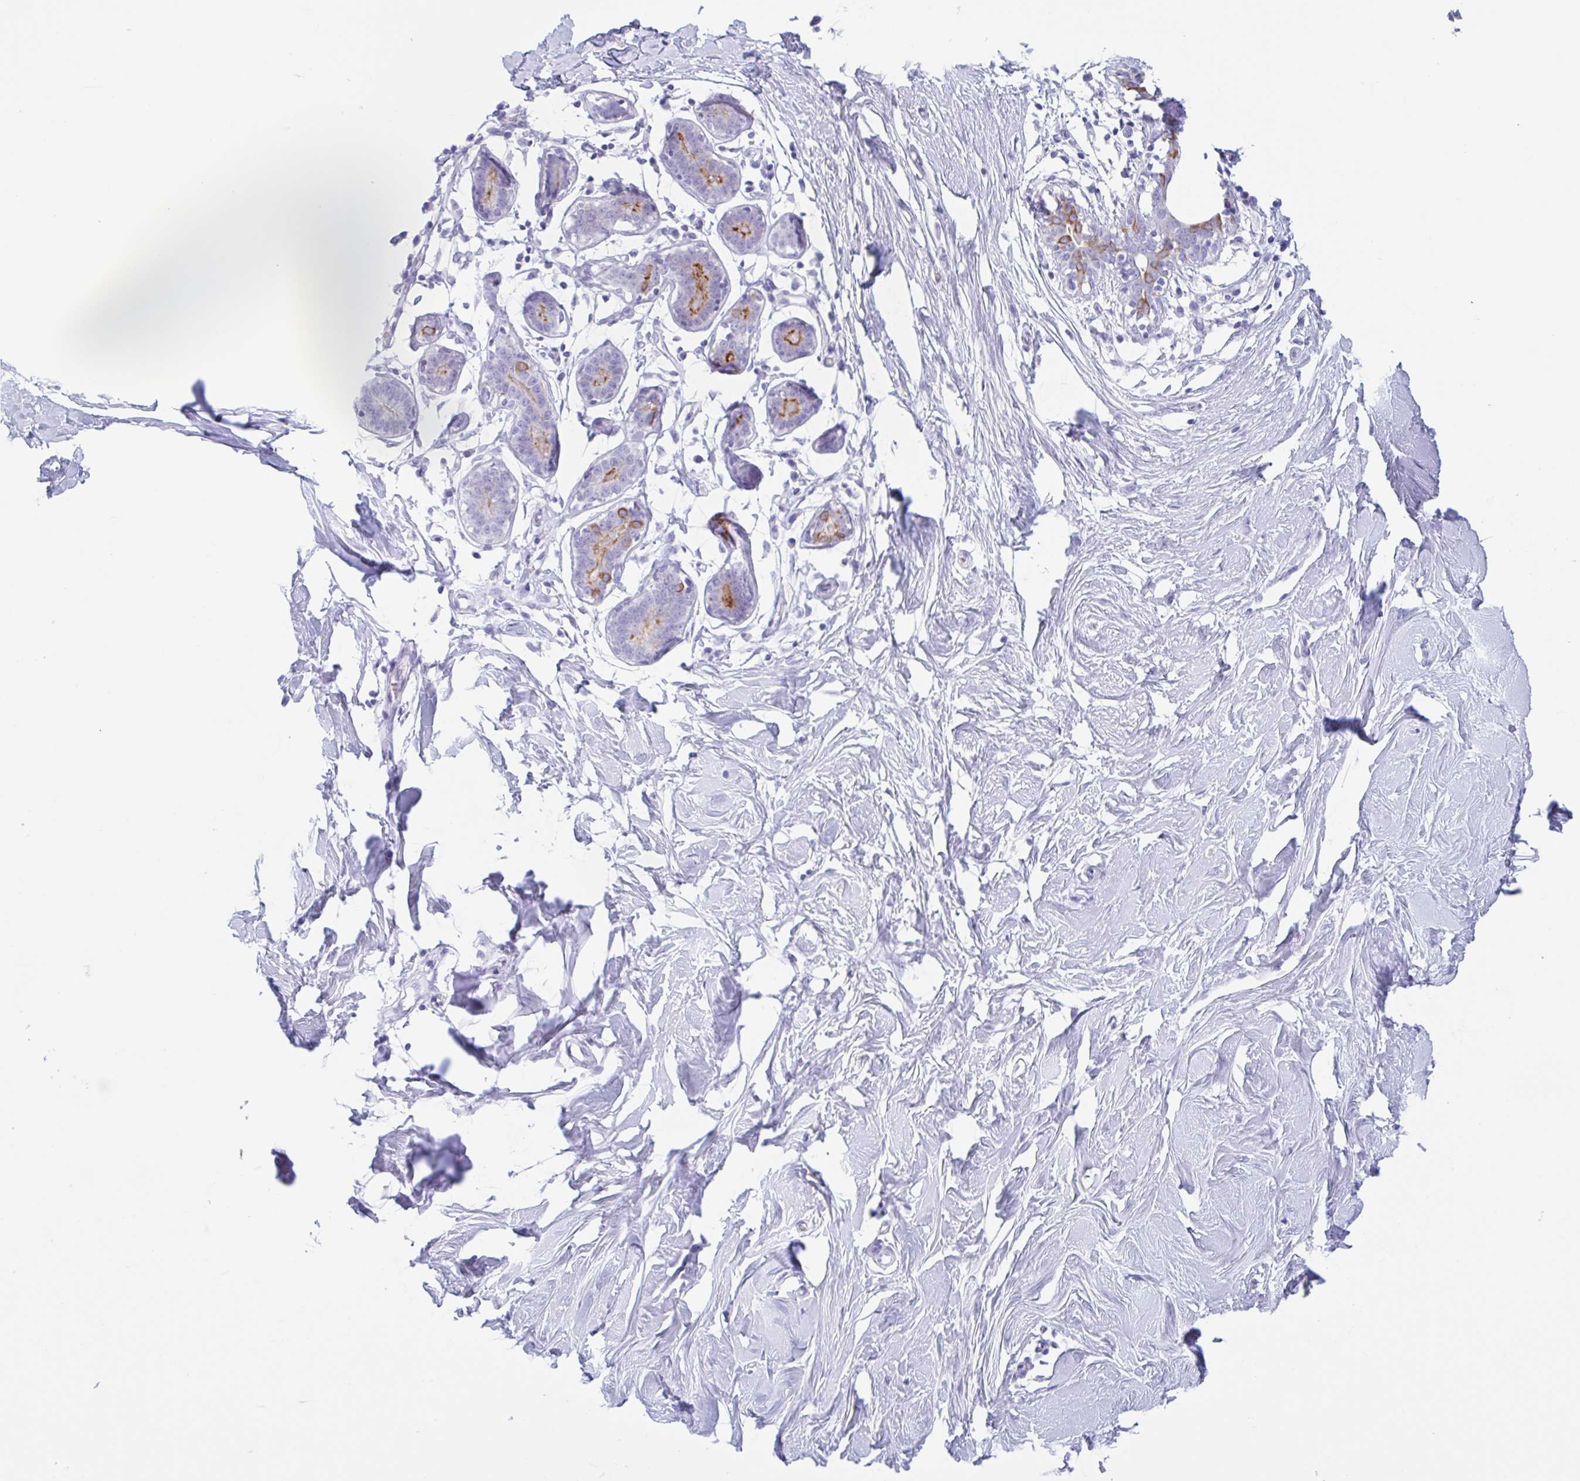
{"staining": {"intensity": "negative", "quantity": "none", "location": "none"}, "tissue": "breast", "cell_type": "Adipocytes", "image_type": "normal", "snomed": [{"axis": "morphology", "description": "Normal tissue, NOS"}, {"axis": "topography", "description": "Breast"}], "caption": "Adipocytes are negative for protein expression in normal human breast. Brightfield microscopy of IHC stained with DAB (3,3'-diaminobenzidine) (brown) and hematoxylin (blue), captured at high magnification.", "gene": "DTWD2", "patient": {"sex": "female", "age": 27}}